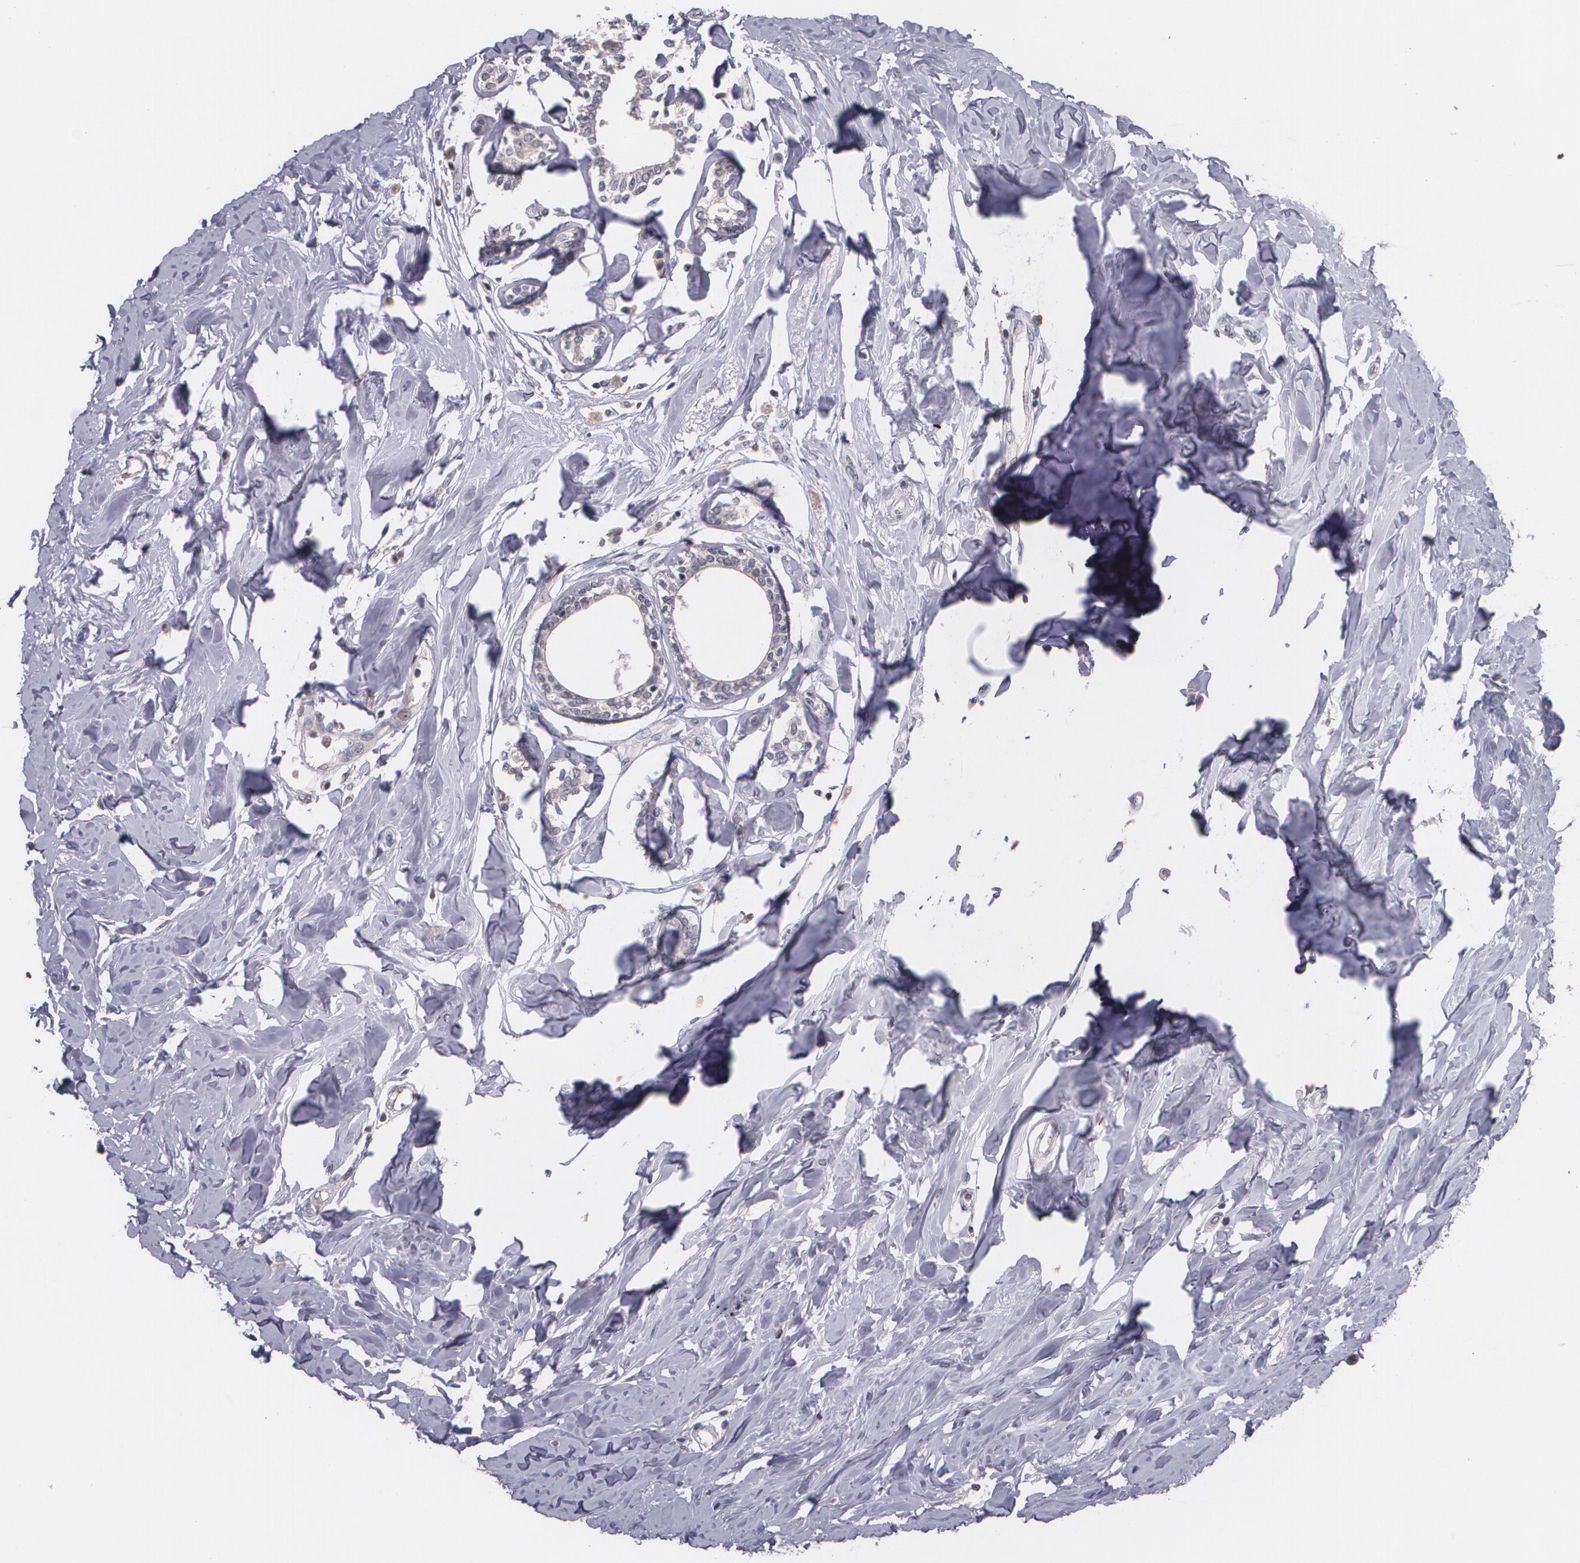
{"staining": {"intensity": "weak", "quantity": "<25%", "location": "cytoplasmic/membranous"}, "tissue": "breast cancer", "cell_type": "Tumor cells", "image_type": "cancer", "snomed": [{"axis": "morphology", "description": "Lobular carcinoma"}, {"axis": "topography", "description": "Breast"}], "caption": "DAB (3,3'-diaminobenzidine) immunohistochemical staining of lobular carcinoma (breast) shows no significant expression in tumor cells.", "gene": "IFNGR2", "patient": {"sex": "female", "age": 51}}